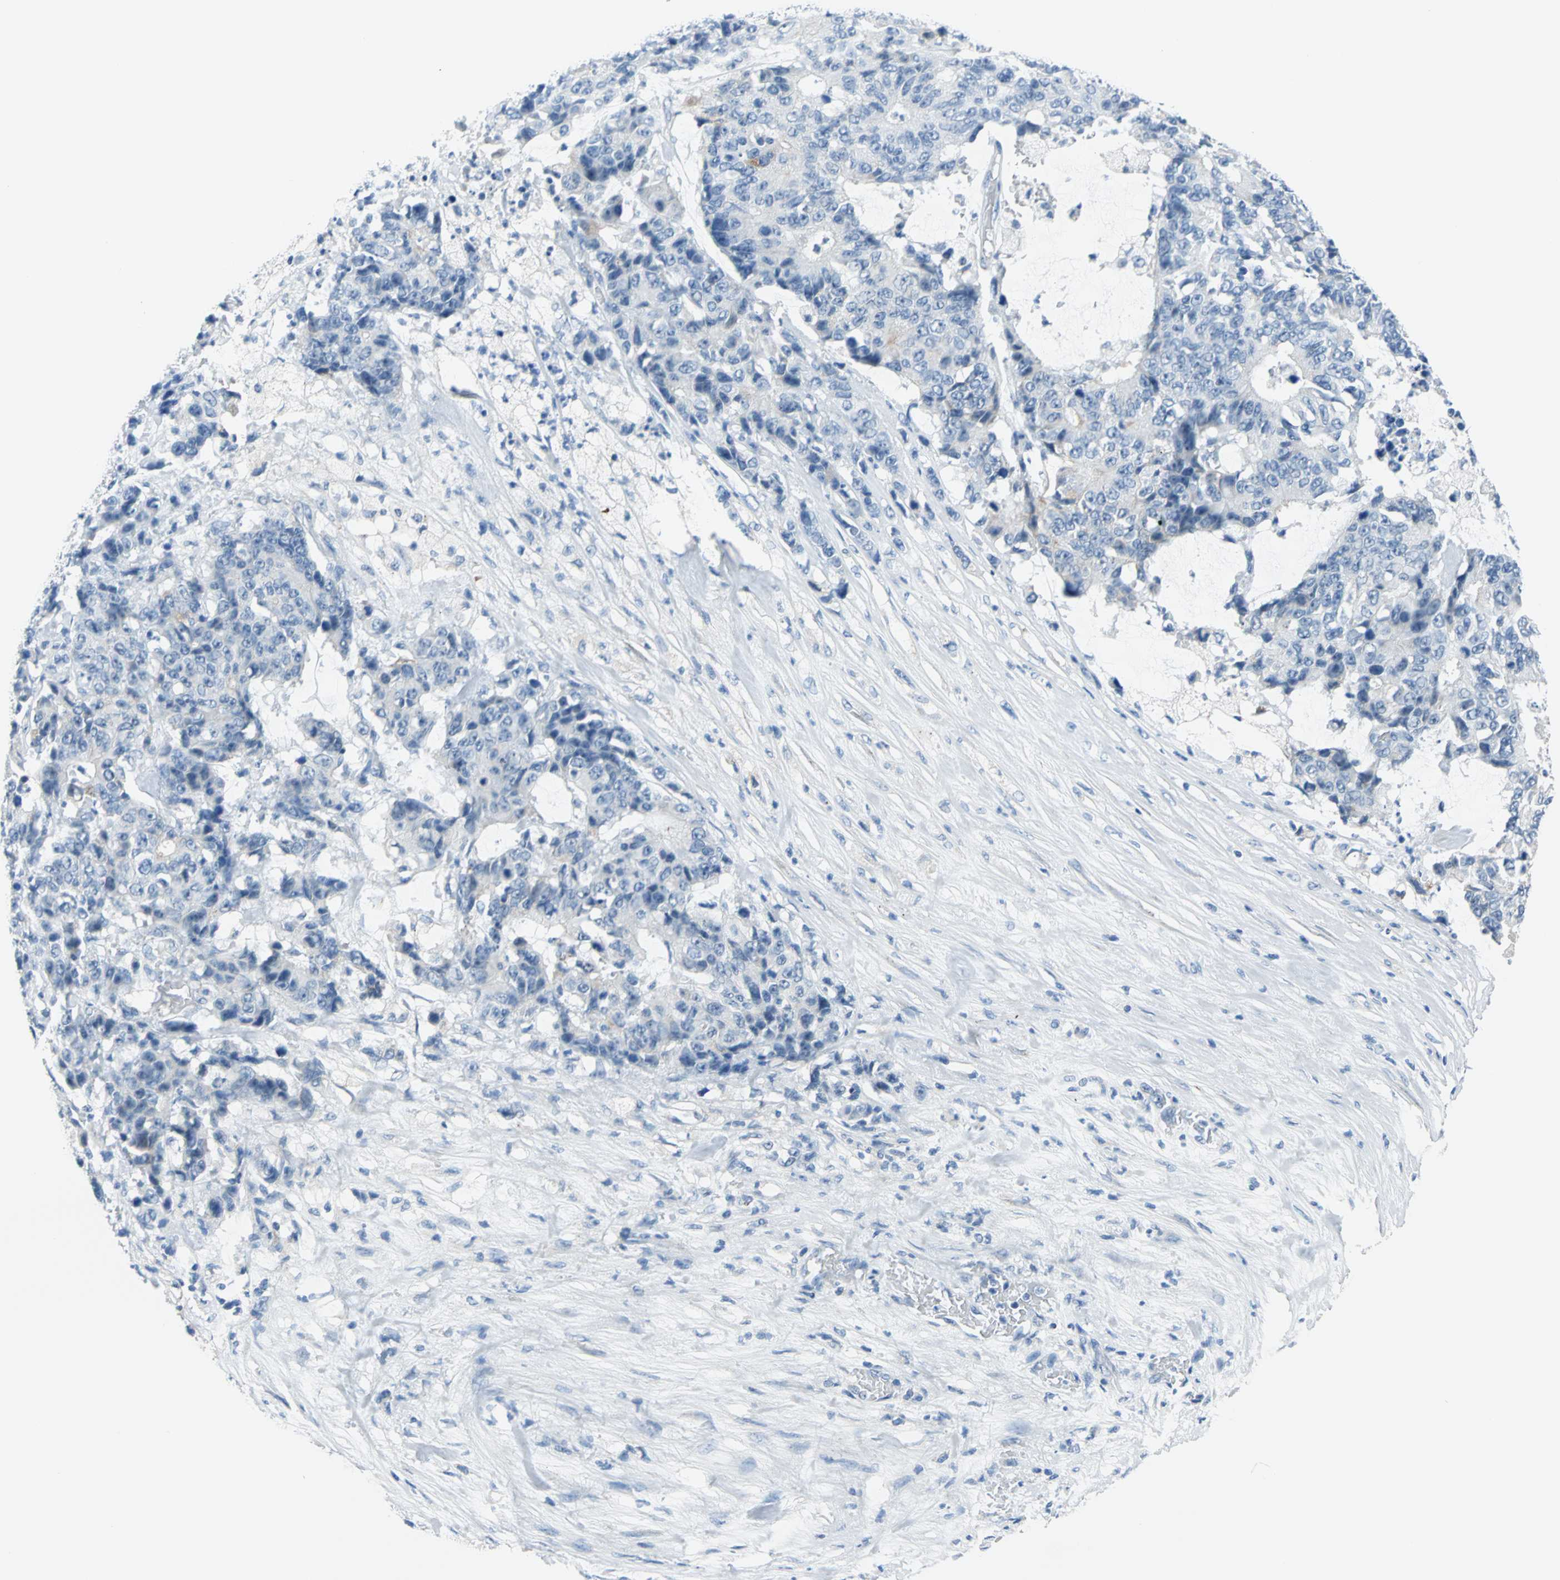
{"staining": {"intensity": "negative", "quantity": "none", "location": "none"}, "tissue": "colorectal cancer", "cell_type": "Tumor cells", "image_type": "cancer", "snomed": [{"axis": "morphology", "description": "Adenocarcinoma, NOS"}, {"axis": "topography", "description": "Colon"}], "caption": "Tumor cells show no significant positivity in colorectal cancer.", "gene": "MUC4", "patient": {"sex": "female", "age": 86}}